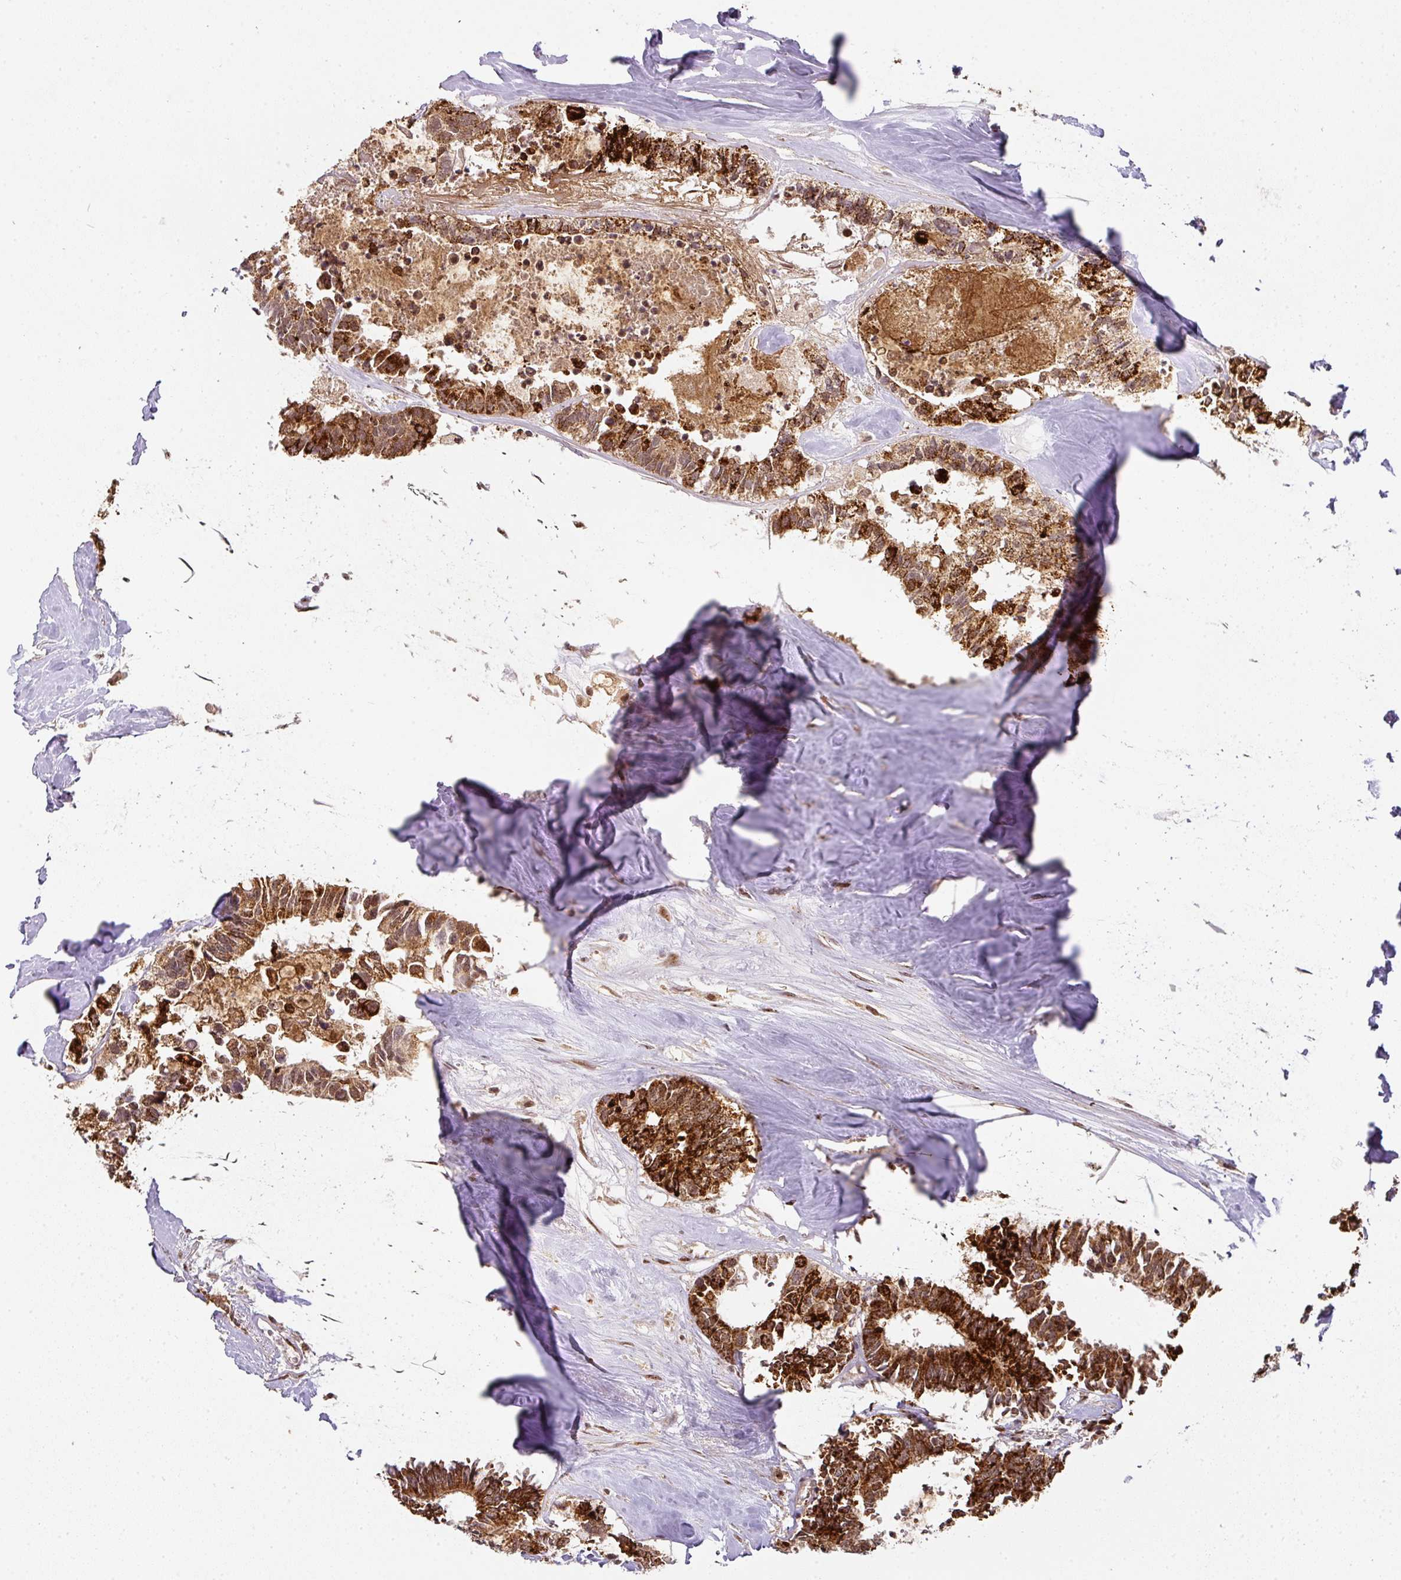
{"staining": {"intensity": "strong", "quantity": ">75%", "location": "cytoplasmic/membranous"}, "tissue": "colorectal cancer", "cell_type": "Tumor cells", "image_type": "cancer", "snomed": [{"axis": "morphology", "description": "Adenocarcinoma, NOS"}, {"axis": "topography", "description": "Colon"}, {"axis": "topography", "description": "Rectum"}], "caption": "The histopathology image demonstrates staining of adenocarcinoma (colorectal), revealing strong cytoplasmic/membranous protein expression (brown color) within tumor cells.", "gene": "RANBP9", "patient": {"sex": "male", "age": 57}}